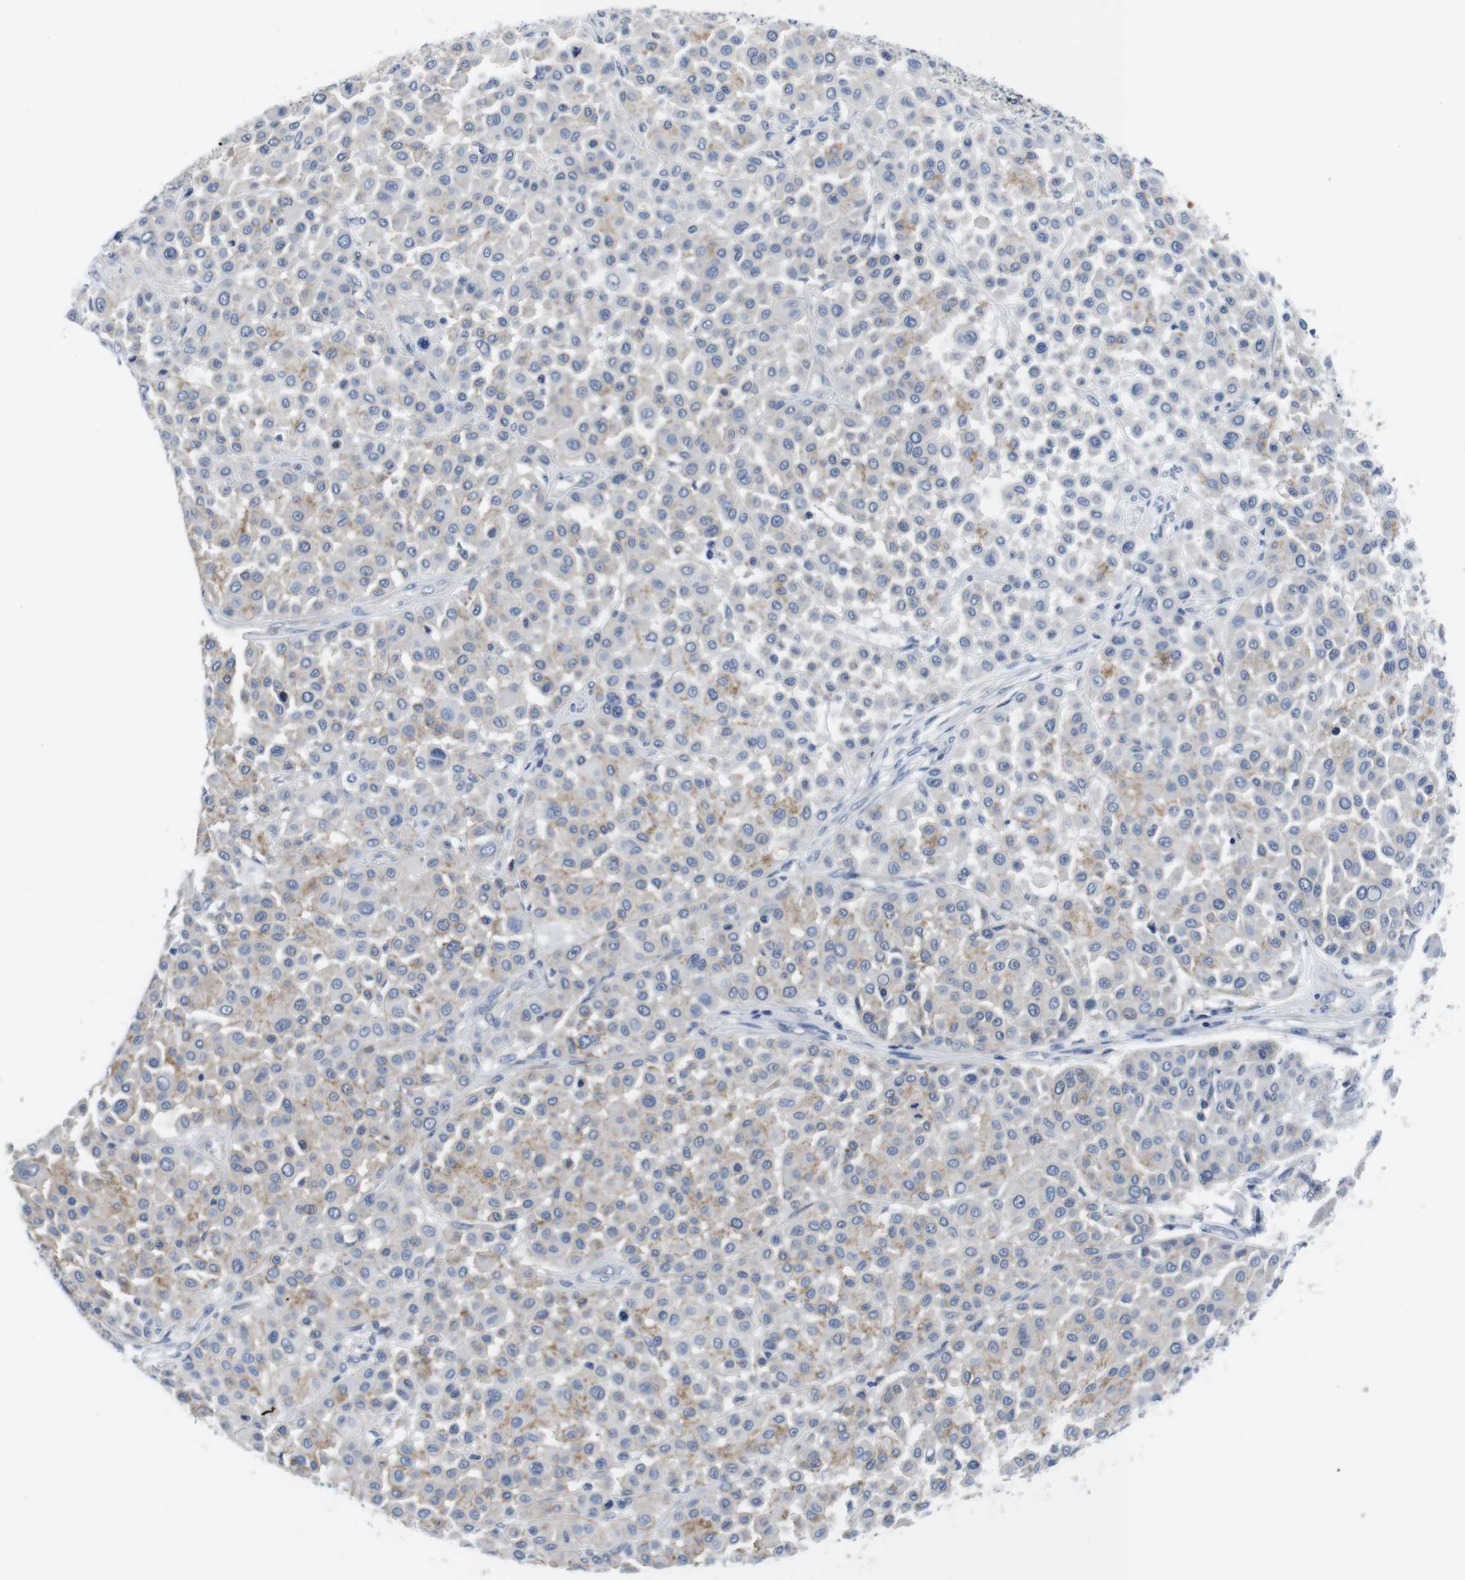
{"staining": {"intensity": "moderate", "quantity": "<25%", "location": "cytoplasmic/membranous"}, "tissue": "melanoma", "cell_type": "Tumor cells", "image_type": "cancer", "snomed": [{"axis": "morphology", "description": "Malignant melanoma, Metastatic site"}, {"axis": "topography", "description": "Soft tissue"}], "caption": "A low amount of moderate cytoplasmic/membranous expression is present in about <25% of tumor cells in melanoma tissue. (DAB = brown stain, brightfield microscopy at high magnification).", "gene": "SCRIB", "patient": {"sex": "male", "age": 41}}